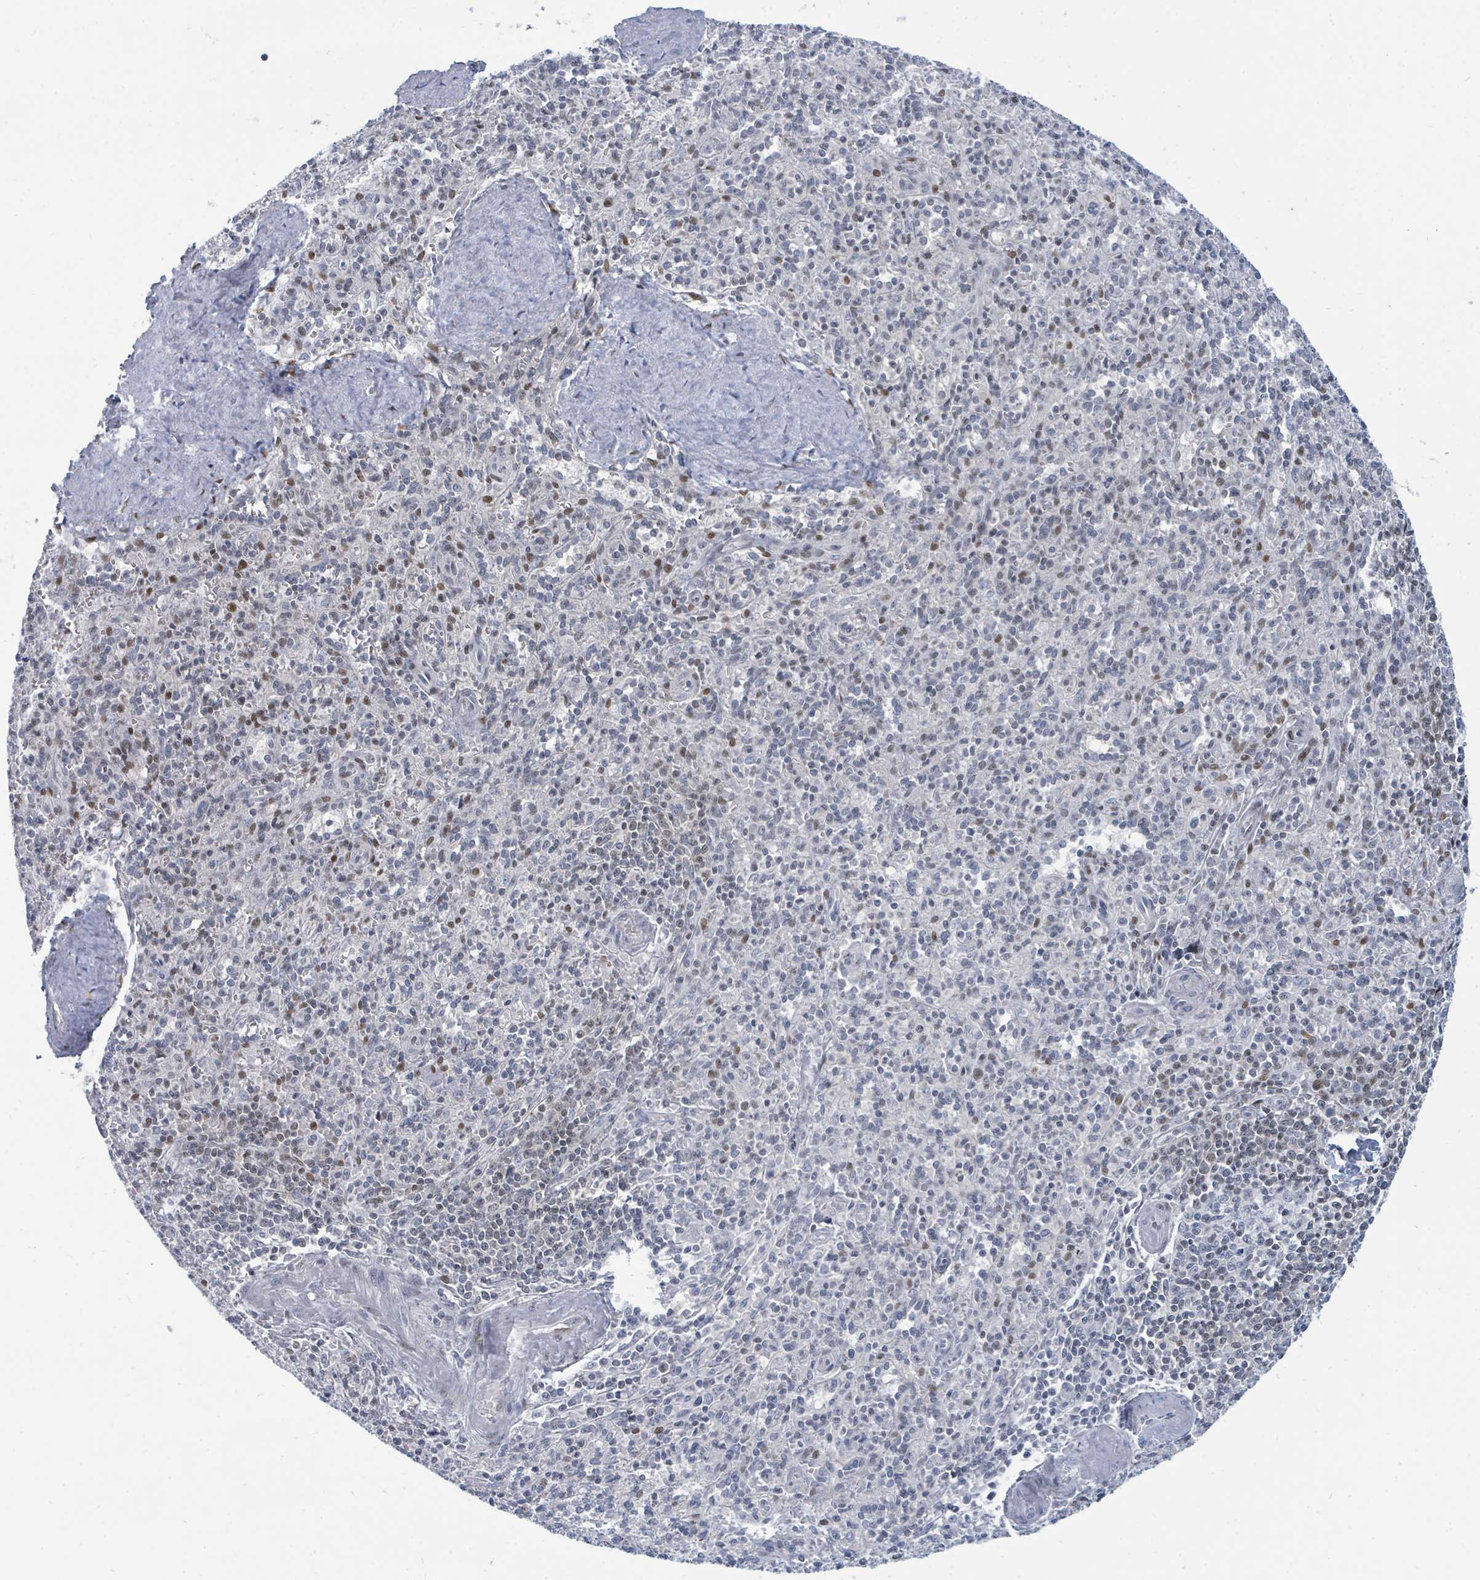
{"staining": {"intensity": "moderate", "quantity": "<25%", "location": "nuclear"}, "tissue": "spleen", "cell_type": "Cells in red pulp", "image_type": "normal", "snomed": [{"axis": "morphology", "description": "Normal tissue, NOS"}, {"axis": "topography", "description": "Spleen"}], "caption": "This image shows IHC staining of benign spleen, with low moderate nuclear positivity in about <25% of cells in red pulp.", "gene": "SUMO2", "patient": {"sex": "female", "age": 70}}